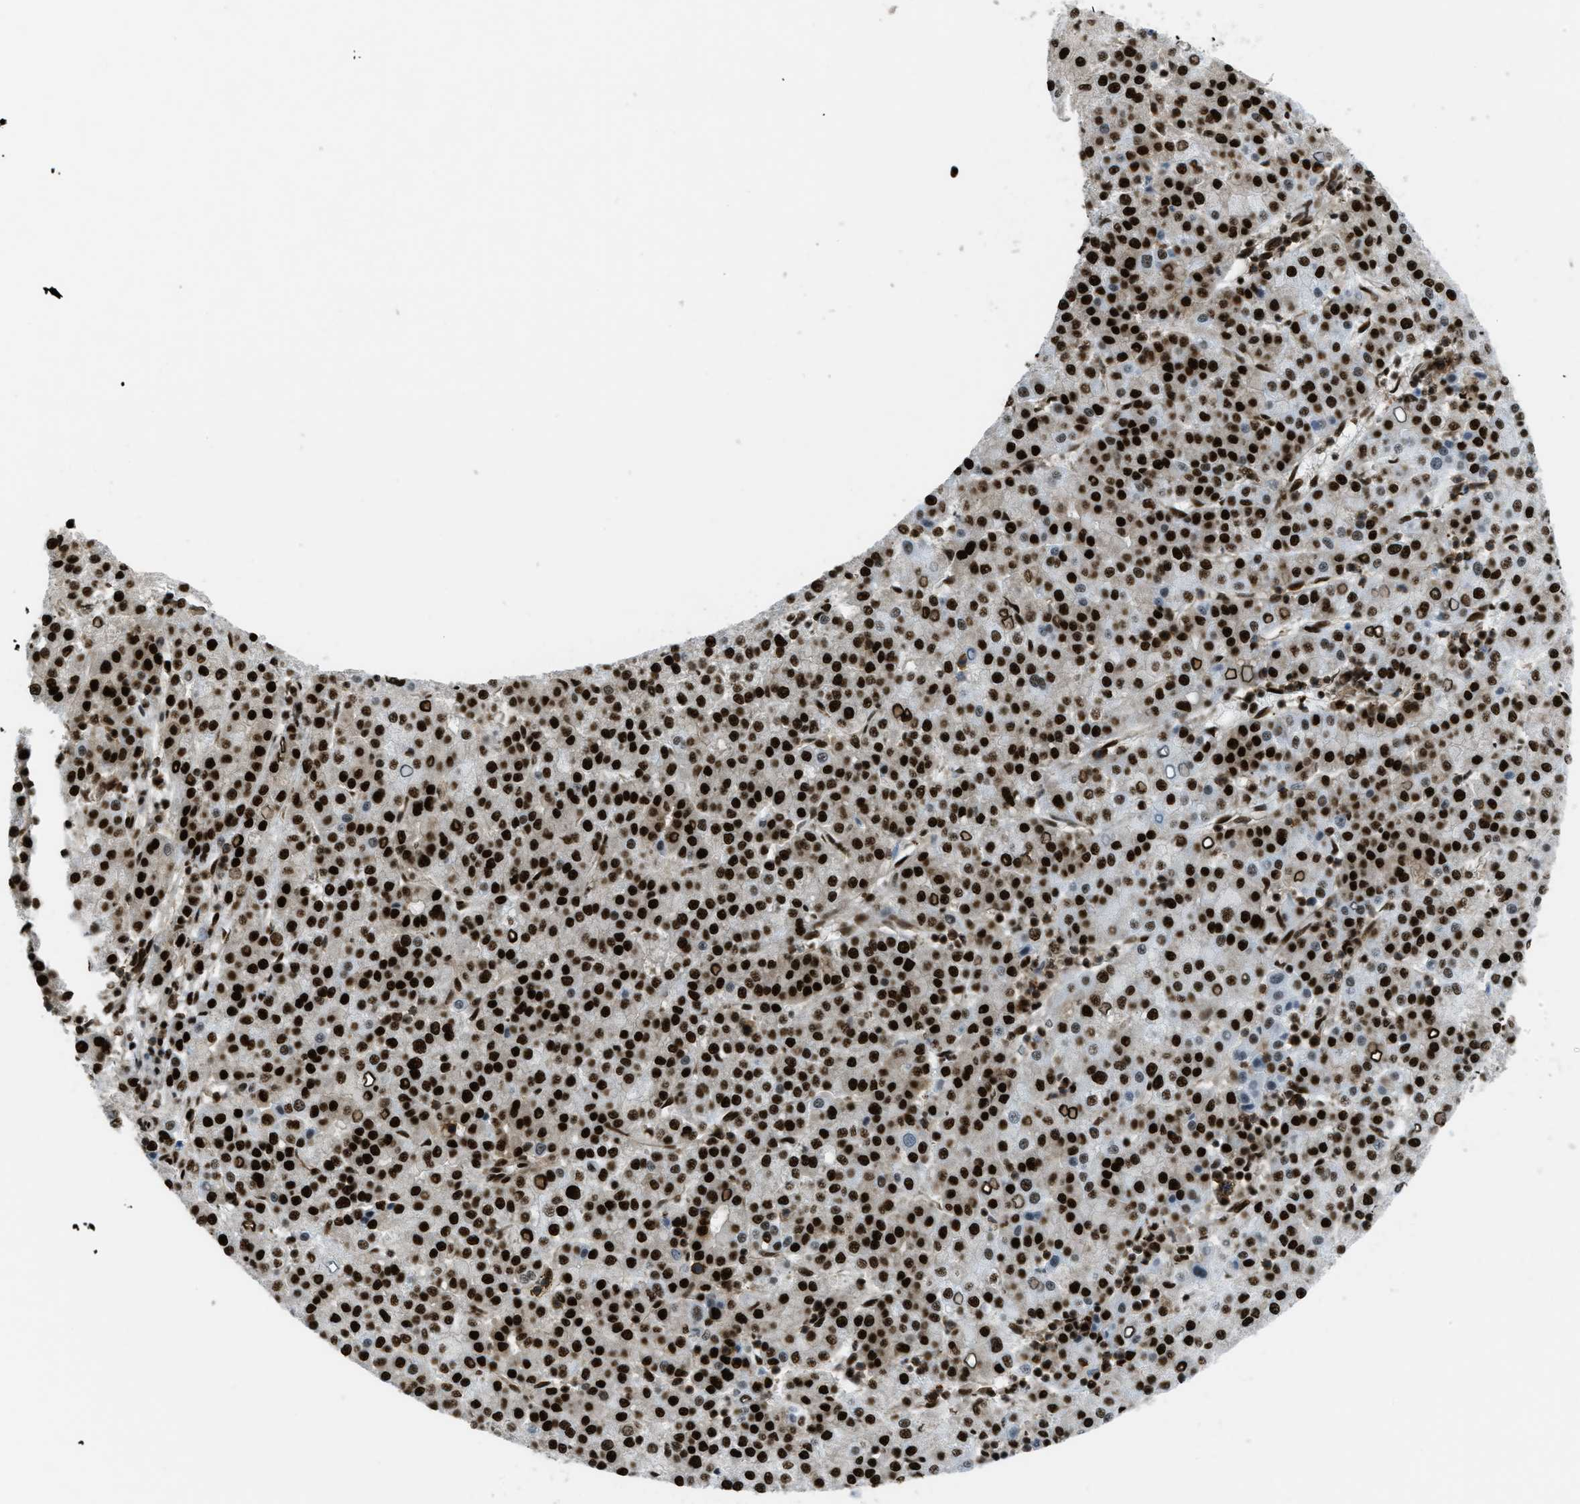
{"staining": {"intensity": "strong", "quantity": ">75%", "location": "nuclear"}, "tissue": "liver cancer", "cell_type": "Tumor cells", "image_type": "cancer", "snomed": [{"axis": "morphology", "description": "Carcinoma, Hepatocellular, NOS"}, {"axis": "topography", "description": "Liver"}], "caption": "Immunohistochemistry histopathology image of neoplastic tissue: human hepatocellular carcinoma (liver) stained using immunohistochemistry (IHC) shows high levels of strong protein expression localized specifically in the nuclear of tumor cells, appearing as a nuclear brown color.", "gene": "ZNF207", "patient": {"sex": "female", "age": 58}}